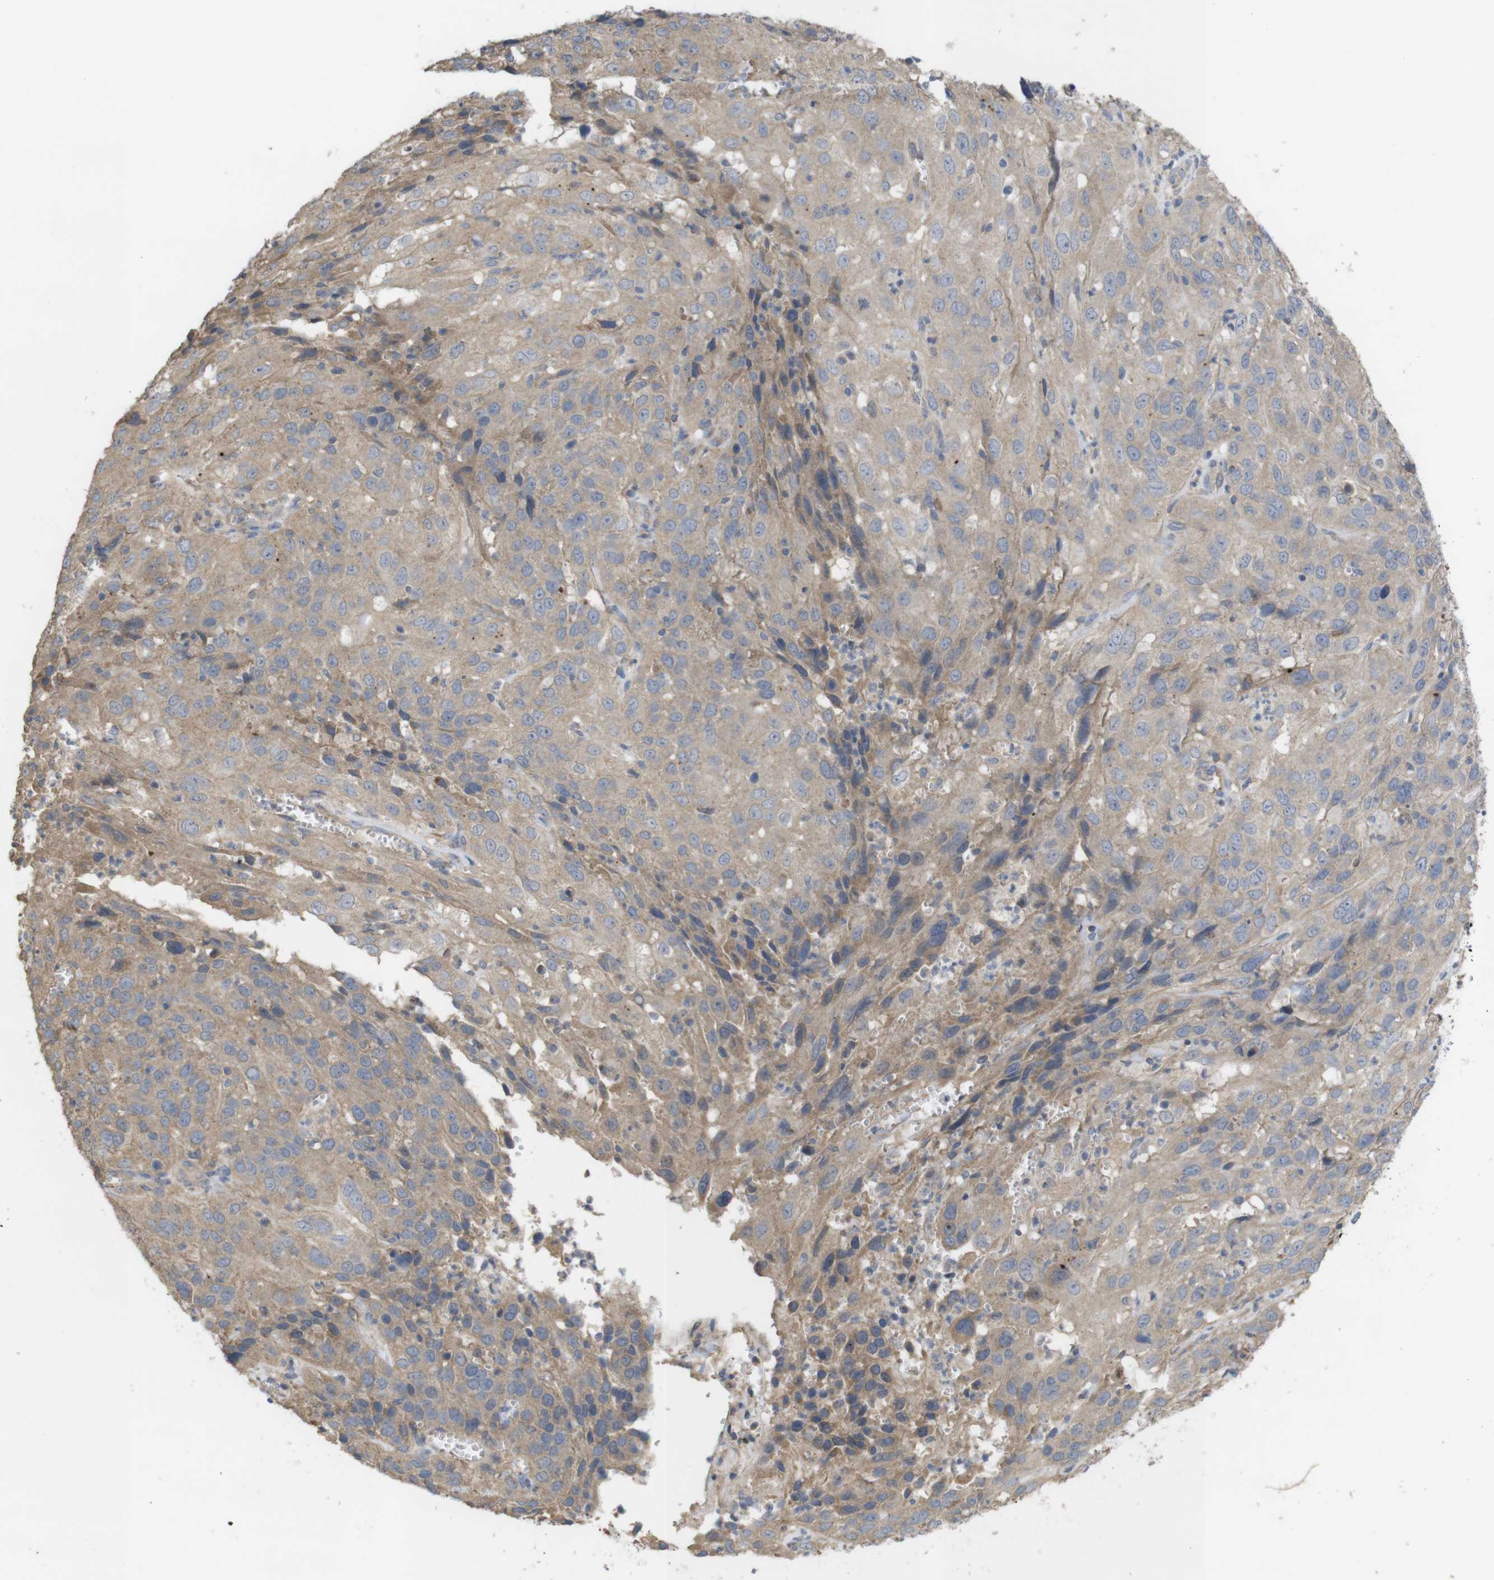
{"staining": {"intensity": "weak", "quantity": ">75%", "location": "cytoplasmic/membranous"}, "tissue": "cervical cancer", "cell_type": "Tumor cells", "image_type": "cancer", "snomed": [{"axis": "morphology", "description": "Squamous cell carcinoma, NOS"}, {"axis": "topography", "description": "Cervix"}], "caption": "Protein staining shows weak cytoplasmic/membranous staining in approximately >75% of tumor cells in cervical cancer.", "gene": "KCNS3", "patient": {"sex": "female", "age": 32}}